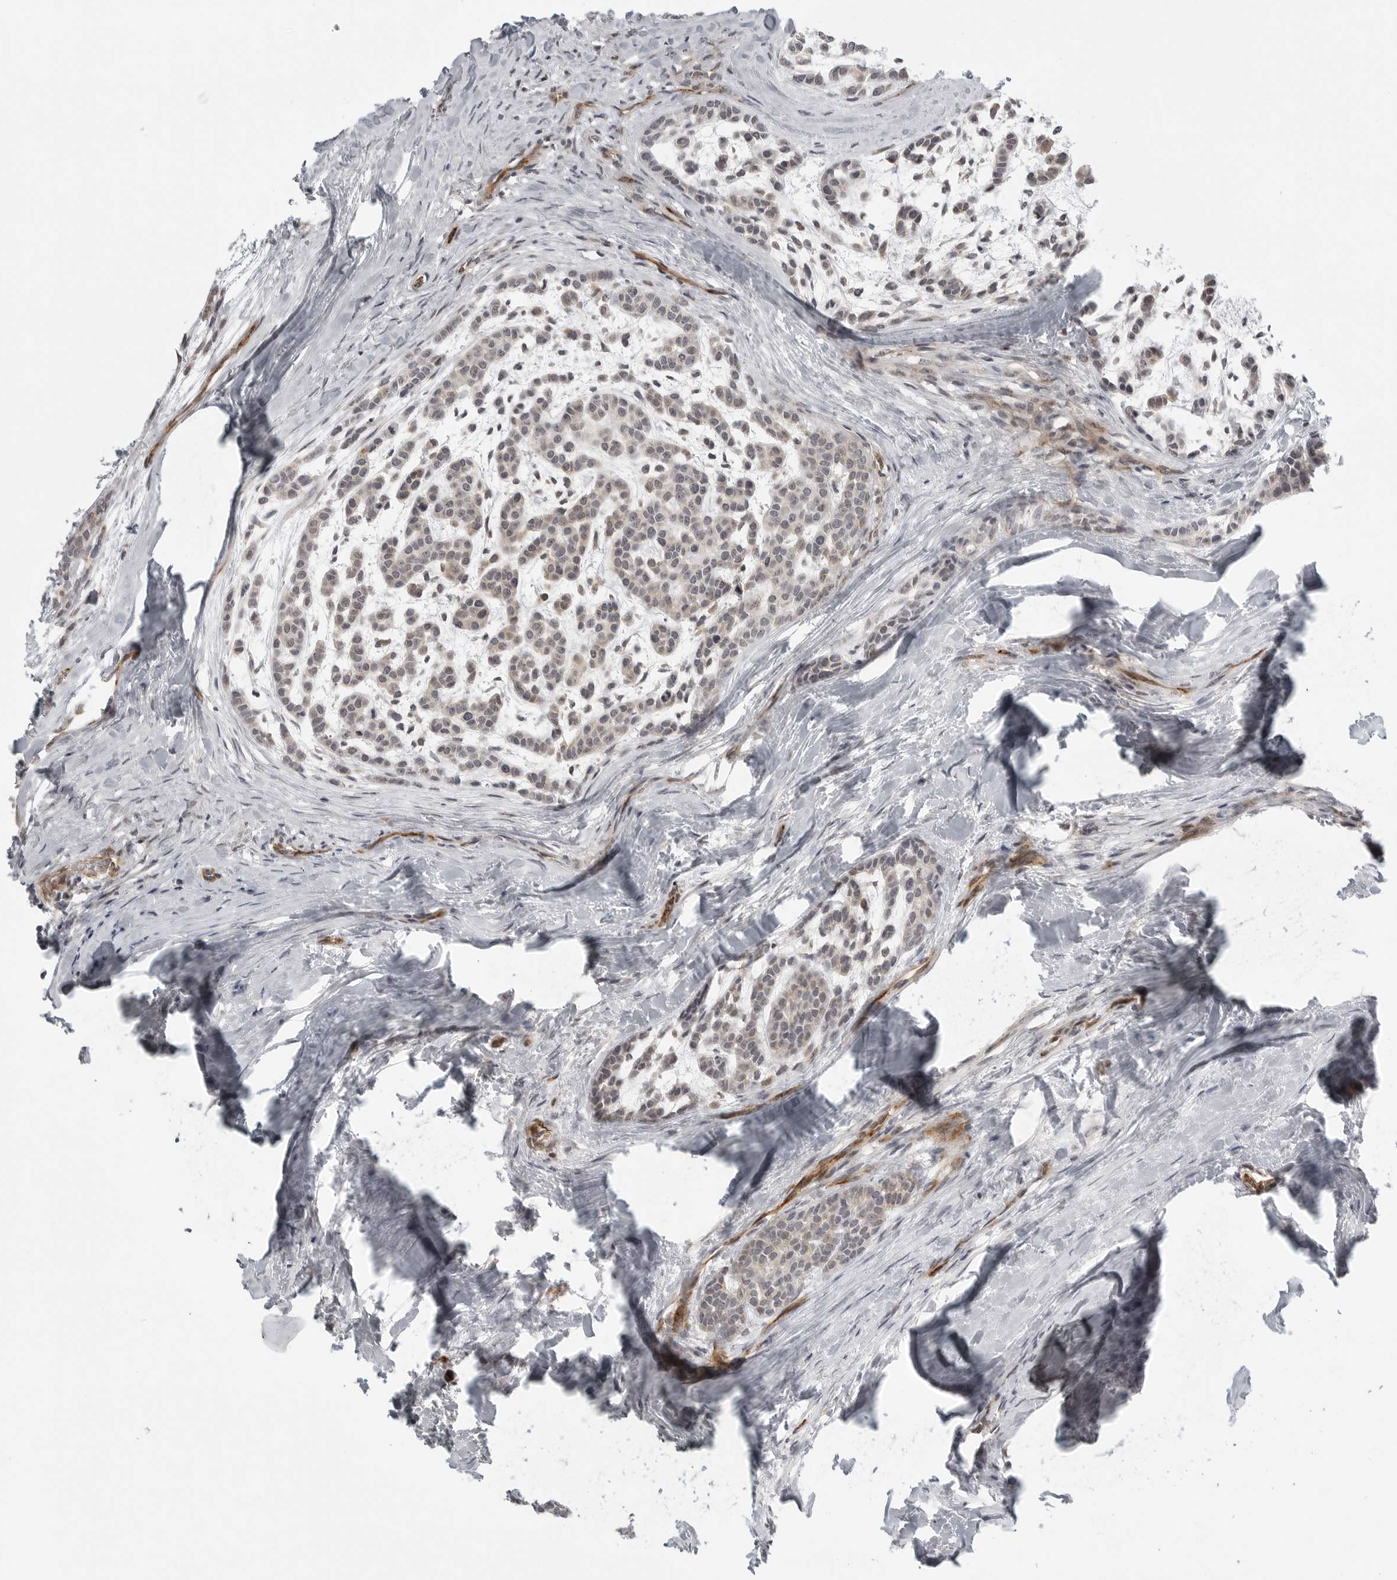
{"staining": {"intensity": "negative", "quantity": "none", "location": "none"}, "tissue": "head and neck cancer", "cell_type": "Tumor cells", "image_type": "cancer", "snomed": [{"axis": "morphology", "description": "Adenocarcinoma, NOS"}, {"axis": "morphology", "description": "Adenoma, NOS"}, {"axis": "topography", "description": "Head-Neck"}], "caption": "A micrograph of human head and neck adenocarcinoma is negative for staining in tumor cells.", "gene": "TUT4", "patient": {"sex": "female", "age": 55}}